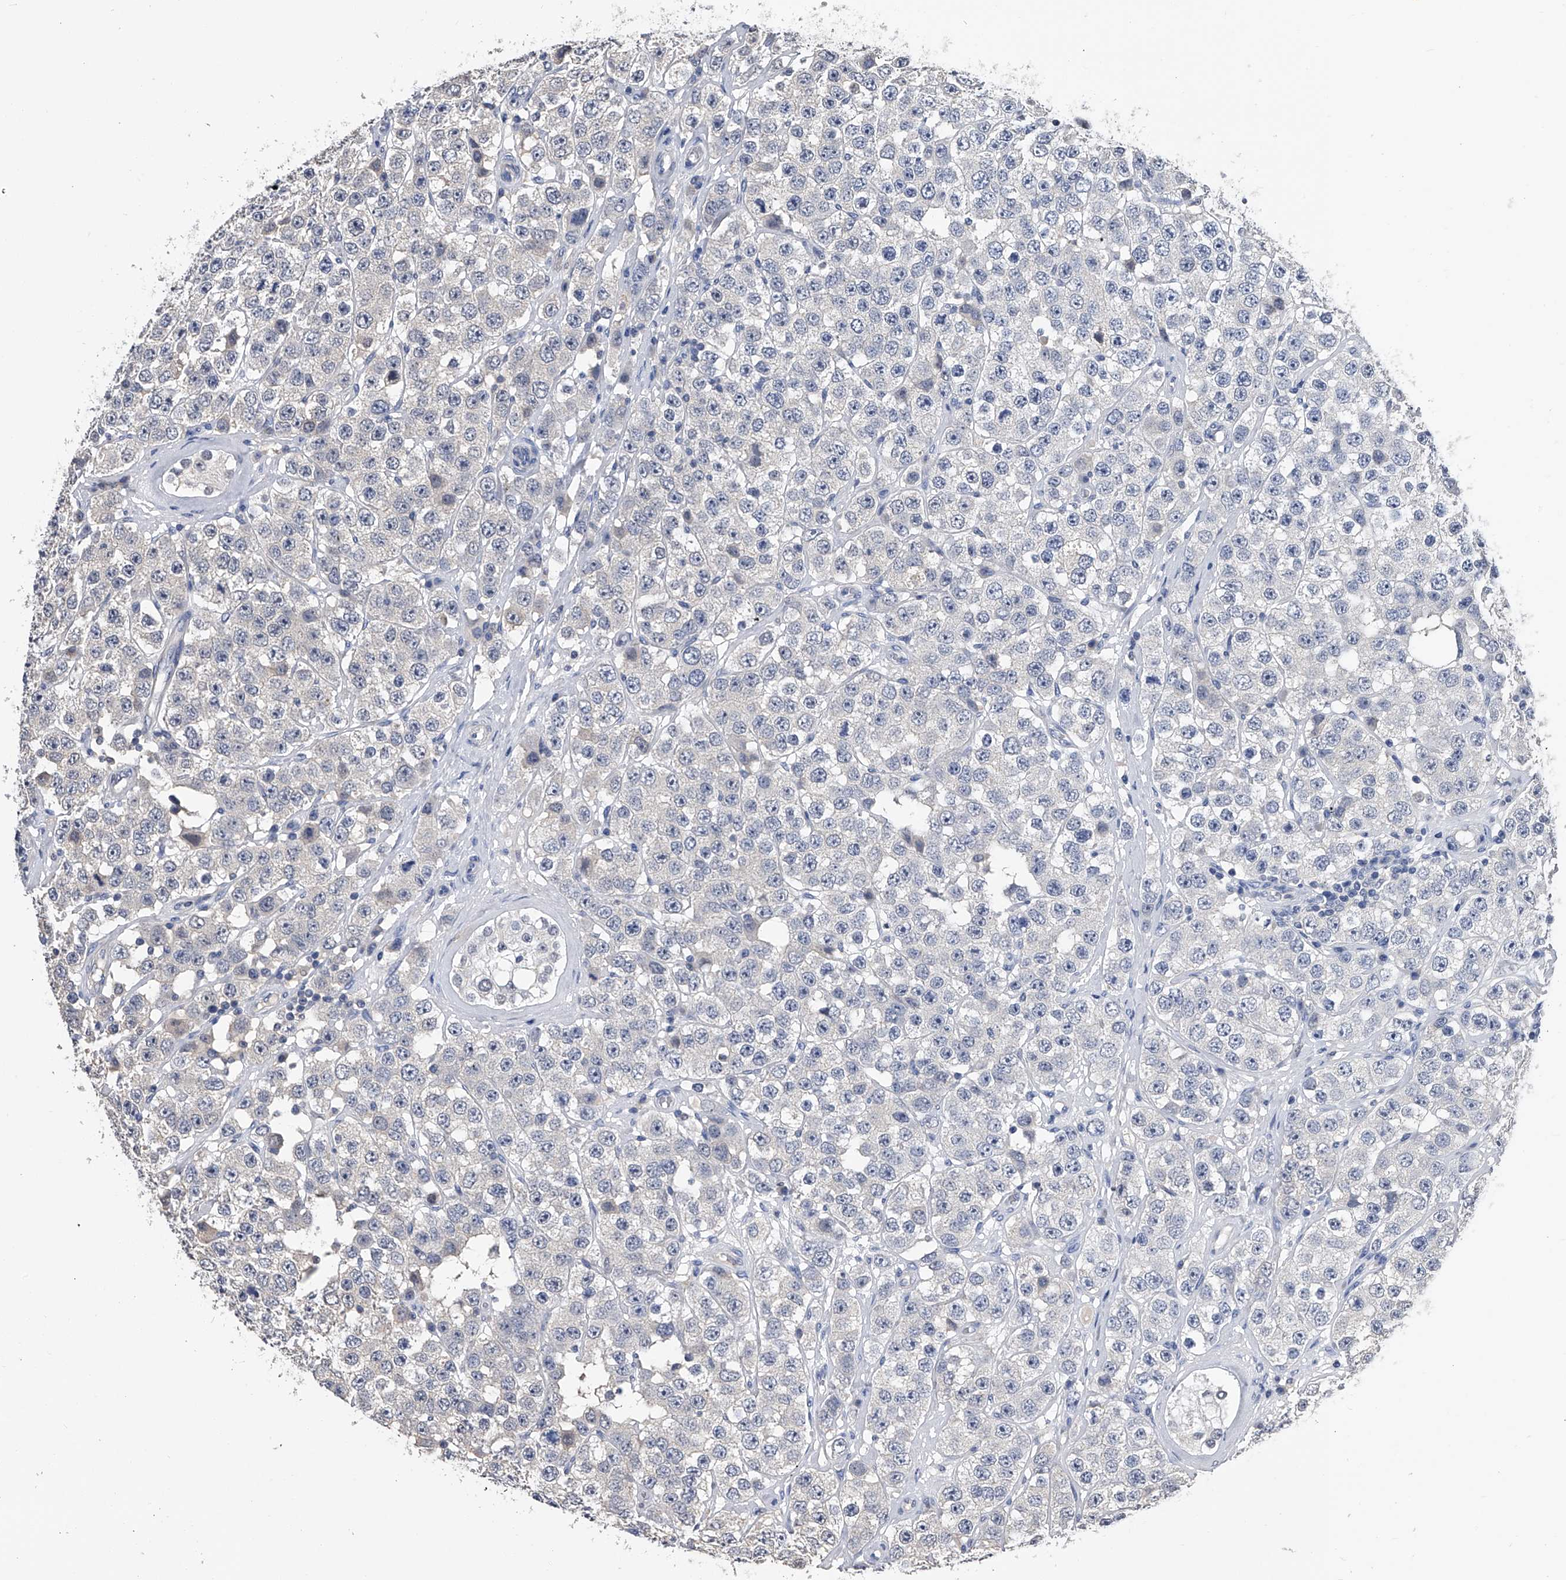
{"staining": {"intensity": "negative", "quantity": "none", "location": "none"}, "tissue": "testis cancer", "cell_type": "Tumor cells", "image_type": "cancer", "snomed": [{"axis": "morphology", "description": "Seminoma, NOS"}, {"axis": "topography", "description": "Testis"}], "caption": "Human testis cancer (seminoma) stained for a protein using immunohistochemistry (IHC) displays no expression in tumor cells.", "gene": "EFCAB7", "patient": {"sex": "male", "age": 28}}